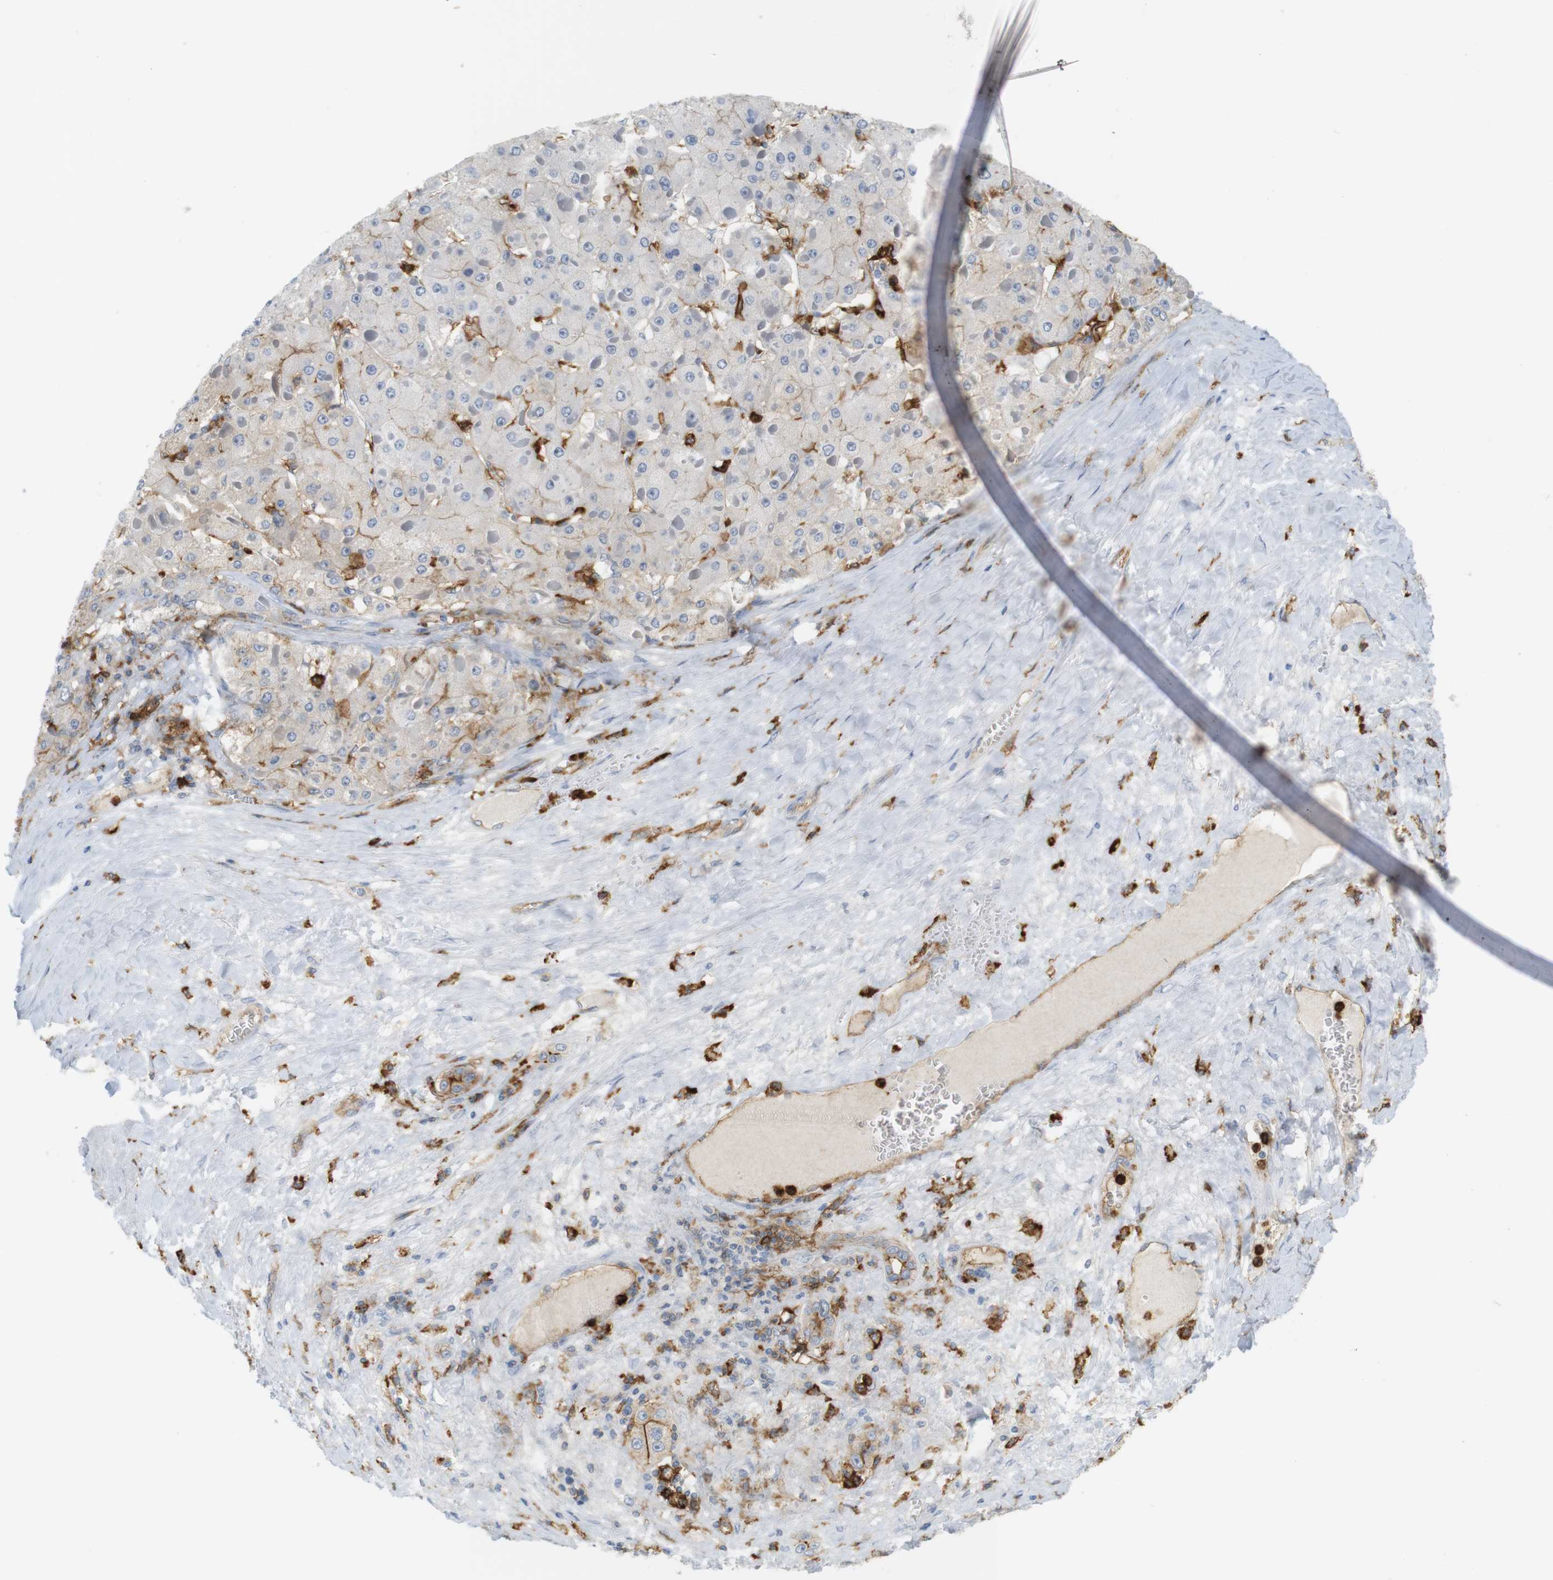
{"staining": {"intensity": "weak", "quantity": "<25%", "location": "cytoplasmic/membranous"}, "tissue": "liver cancer", "cell_type": "Tumor cells", "image_type": "cancer", "snomed": [{"axis": "morphology", "description": "Carcinoma, Hepatocellular, NOS"}, {"axis": "topography", "description": "Liver"}], "caption": "This is an immunohistochemistry (IHC) histopathology image of liver cancer. There is no expression in tumor cells.", "gene": "SIRPA", "patient": {"sex": "female", "age": 73}}